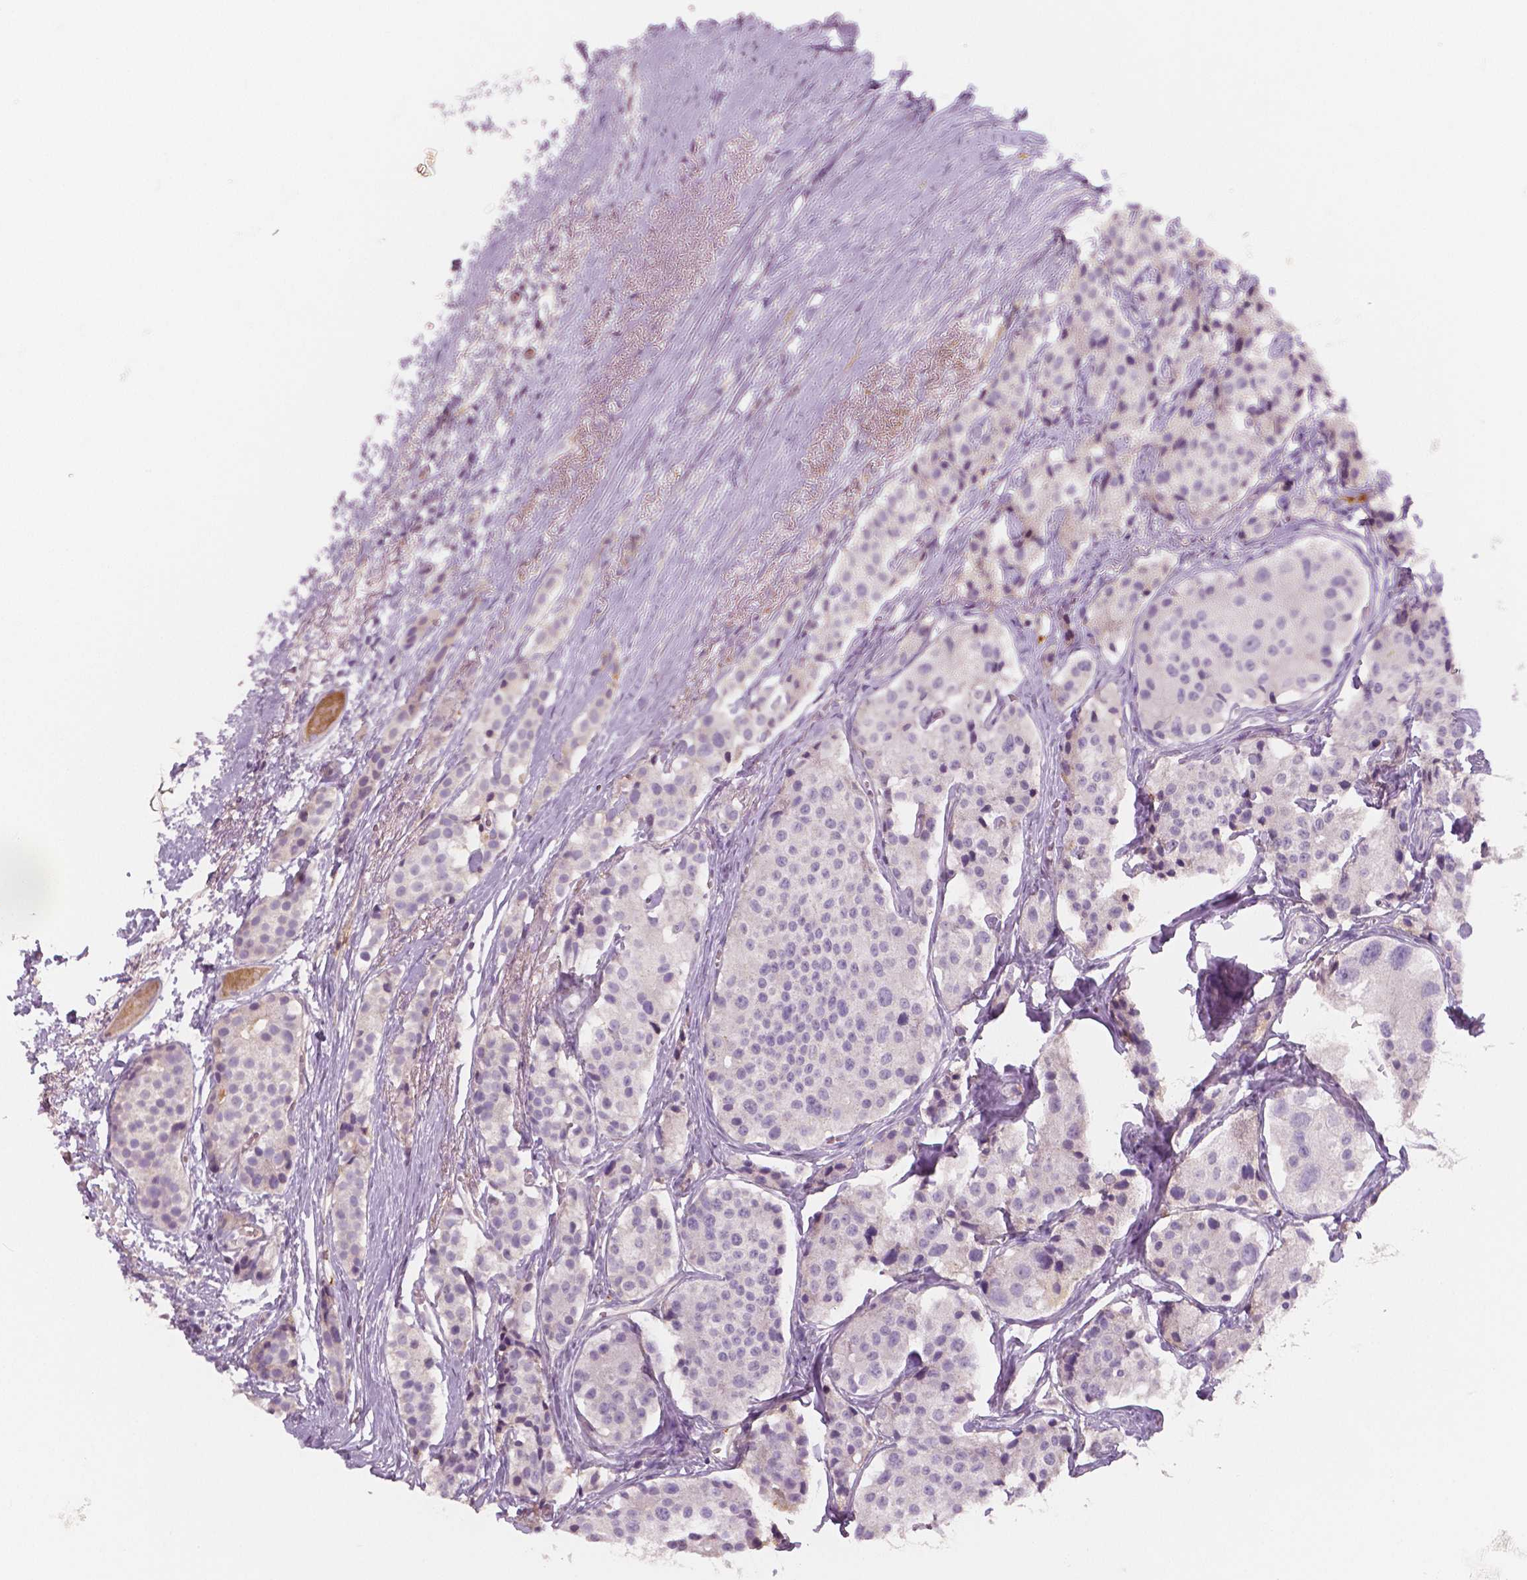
{"staining": {"intensity": "negative", "quantity": "none", "location": "none"}, "tissue": "carcinoid", "cell_type": "Tumor cells", "image_type": "cancer", "snomed": [{"axis": "morphology", "description": "Carcinoid, malignant, NOS"}, {"axis": "topography", "description": "Small intestine"}], "caption": "Tumor cells are negative for brown protein staining in carcinoid. Brightfield microscopy of immunohistochemistry stained with DAB (3,3'-diaminobenzidine) (brown) and hematoxylin (blue), captured at high magnification.", "gene": "APOA4", "patient": {"sex": "female", "age": 65}}